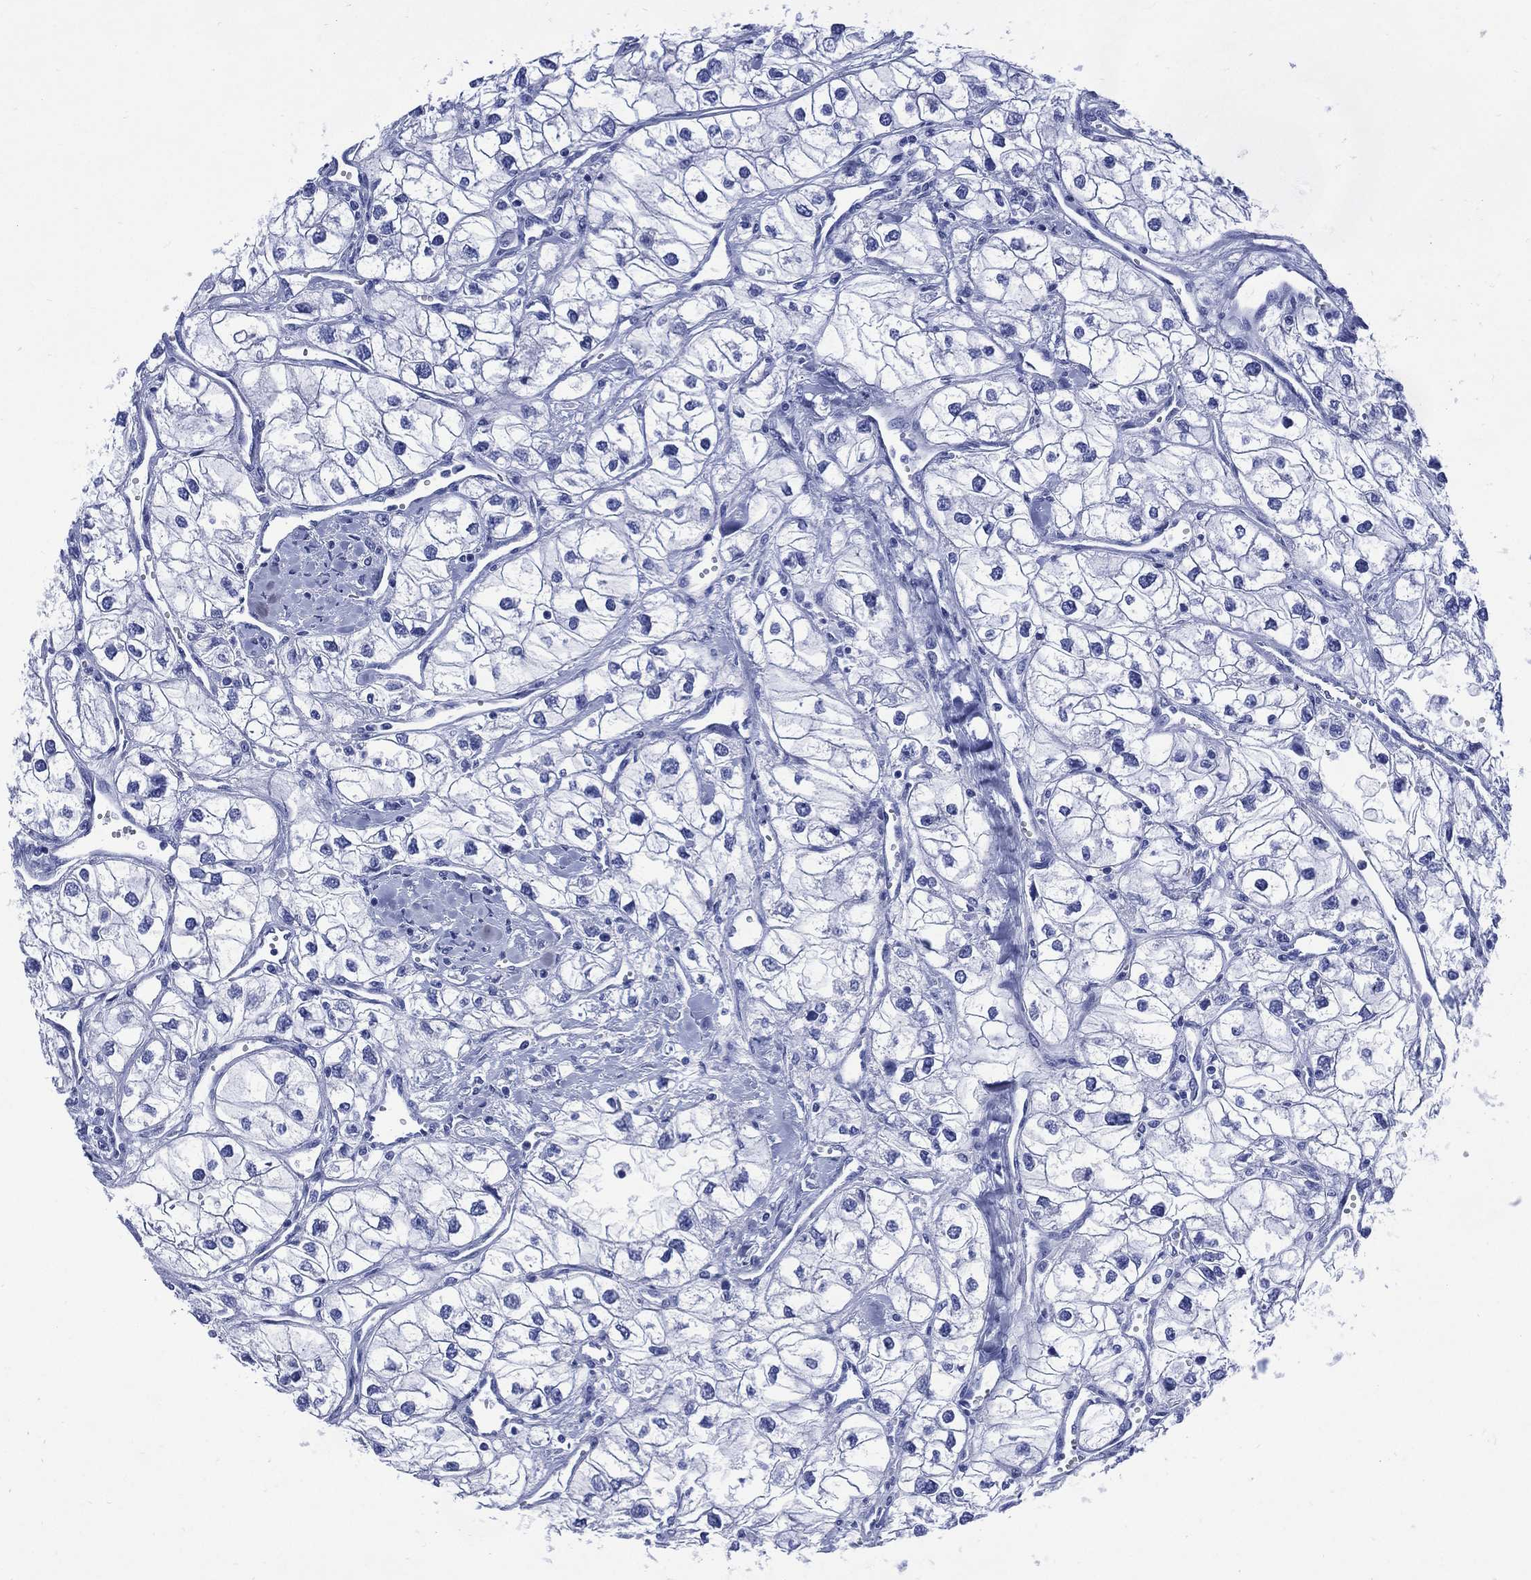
{"staining": {"intensity": "negative", "quantity": "none", "location": "none"}, "tissue": "renal cancer", "cell_type": "Tumor cells", "image_type": "cancer", "snomed": [{"axis": "morphology", "description": "Adenocarcinoma, NOS"}, {"axis": "topography", "description": "Kidney"}], "caption": "This is an immunohistochemistry photomicrograph of renal adenocarcinoma. There is no positivity in tumor cells.", "gene": "SHCBP1L", "patient": {"sex": "male", "age": 59}}